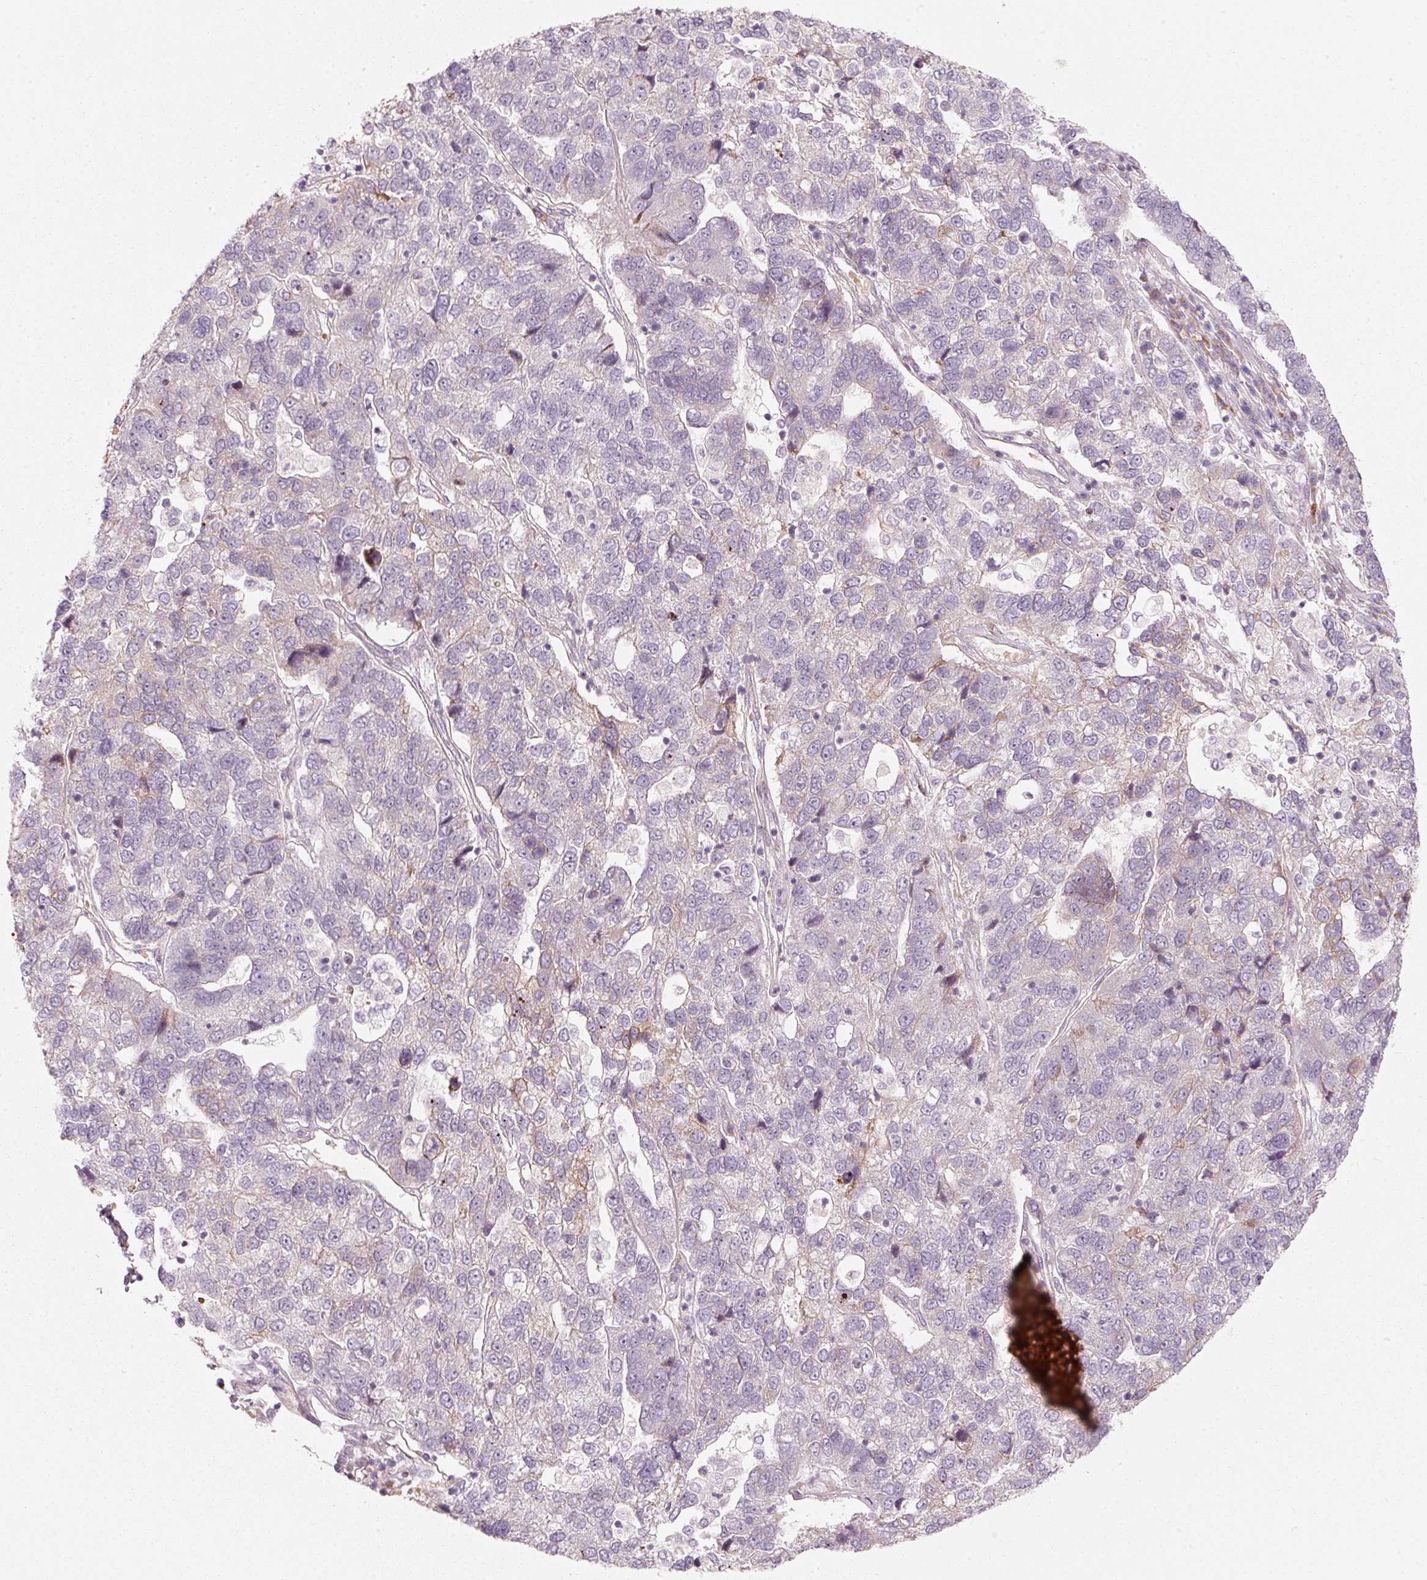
{"staining": {"intensity": "negative", "quantity": "none", "location": "none"}, "tissue": "pancreatic cancer", "cell_type": "Tumor cells", "image_type": "cancer", "snomed": [{"axis": "morphology", "description": "Adenocarcinoma, NOS"}, {"axis": "topography", "description": "Pancreas"}], "caption": "Immunohistochemical staining of adenocarcinoma (pancreatic) shows no significant expression in tumor cells. The staining is performed using DAB (3,3'-diaminobenzidine) brown chromogen with nuclei counter-stained in using hematoxylin.", "gene": "KCNQ1", "patient": {"sex": "female", "age": 61}}